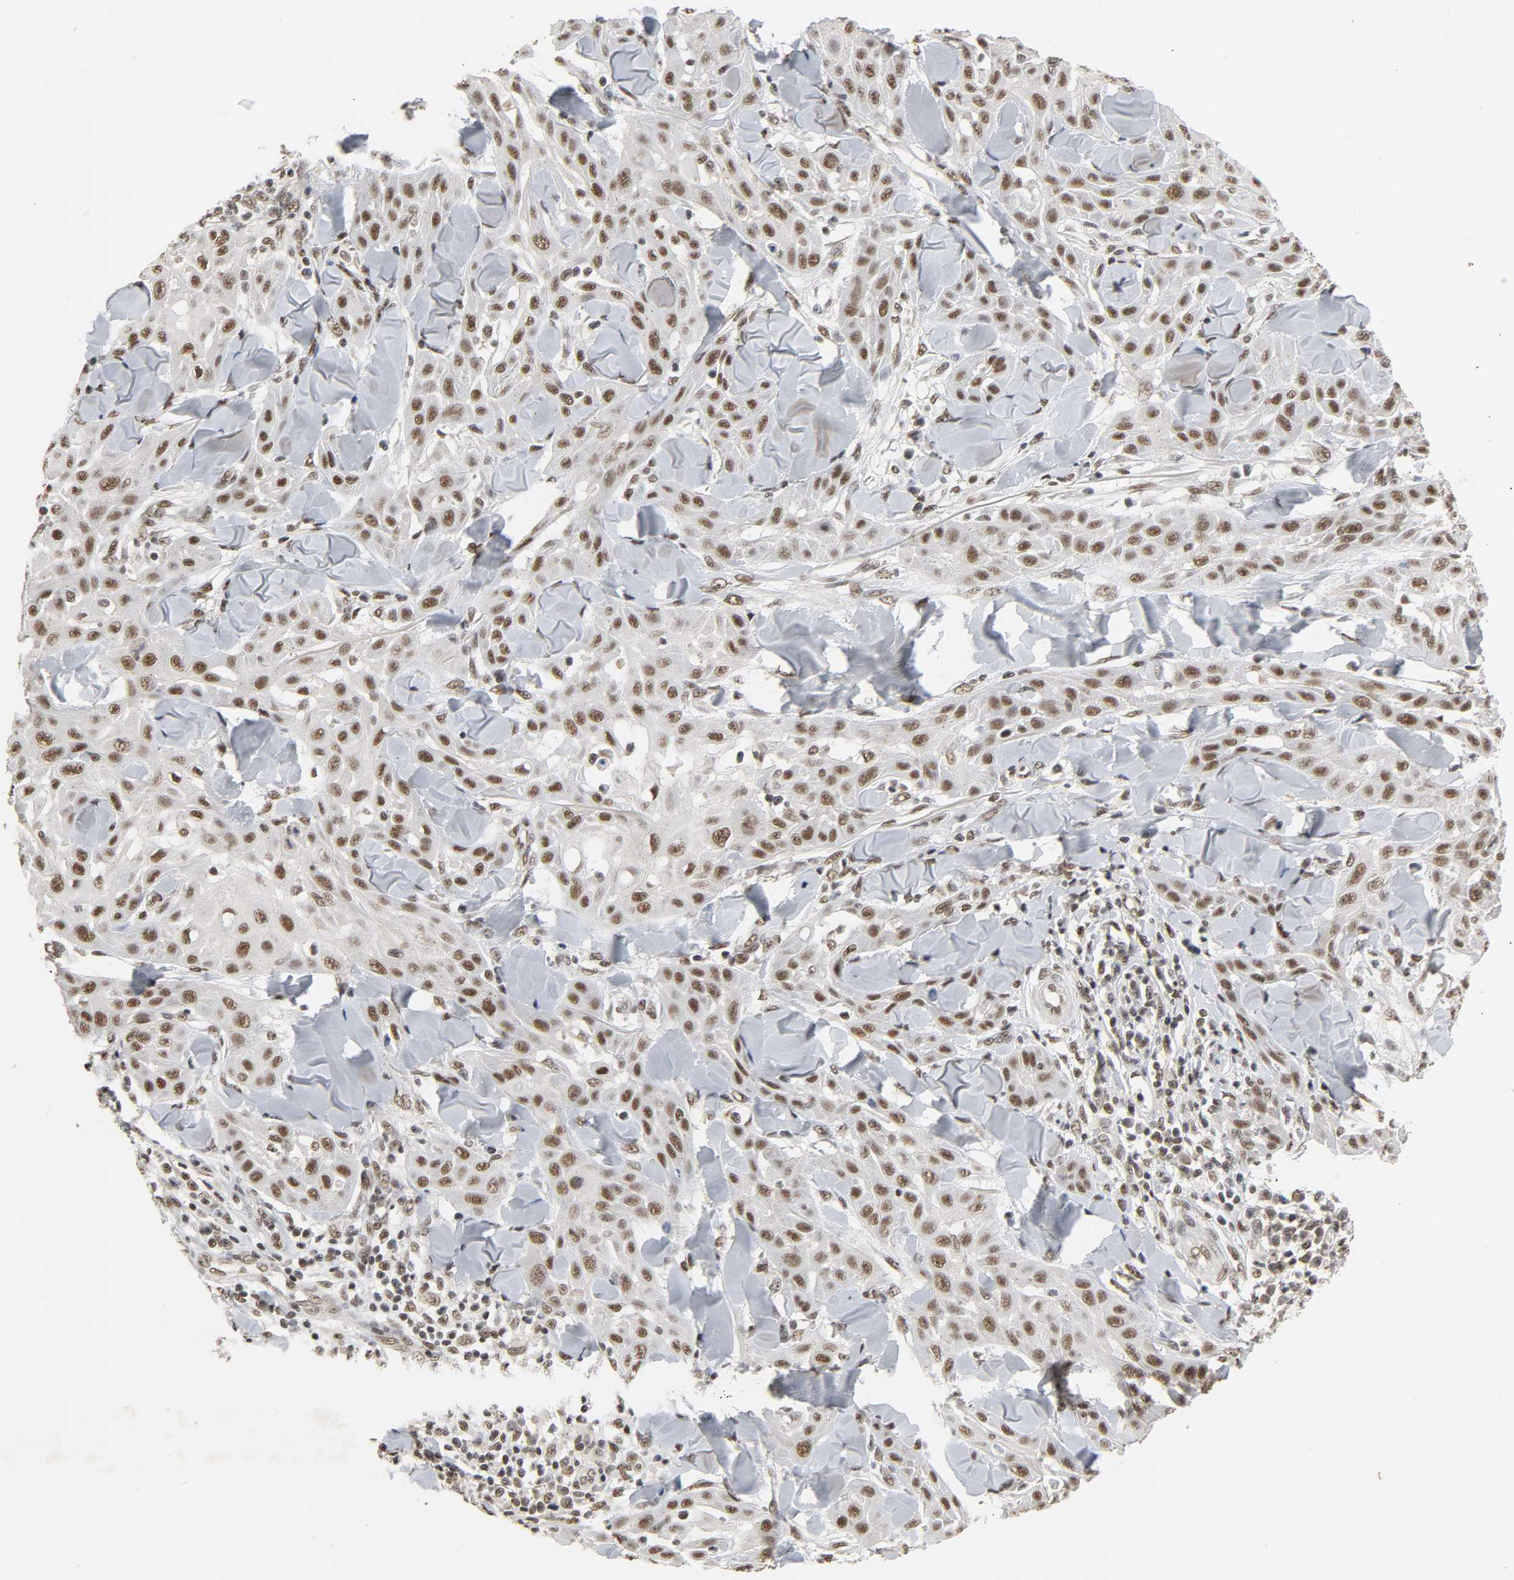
{"staining": {"intensity": "moderate", "quantity": ">75%", "location": "nuclear"}, "tissue": "skin cancer", "cell_type": "Tumor cells", "image_type": "cancer", "snomed": [{"axis": "morphology", "description": "Squamous cell carcinoma, NOS"}, {"axis": "topography", "description": "Skin"}], "caption": "This is an image of immunohistochemistry (IHC) staining of skin squamous cell carcinoma, which shows moderate positivity in the nuclear of tumor cells.", "gene": "NCOA6", "patient": {"sex": "male", "age": 24}}